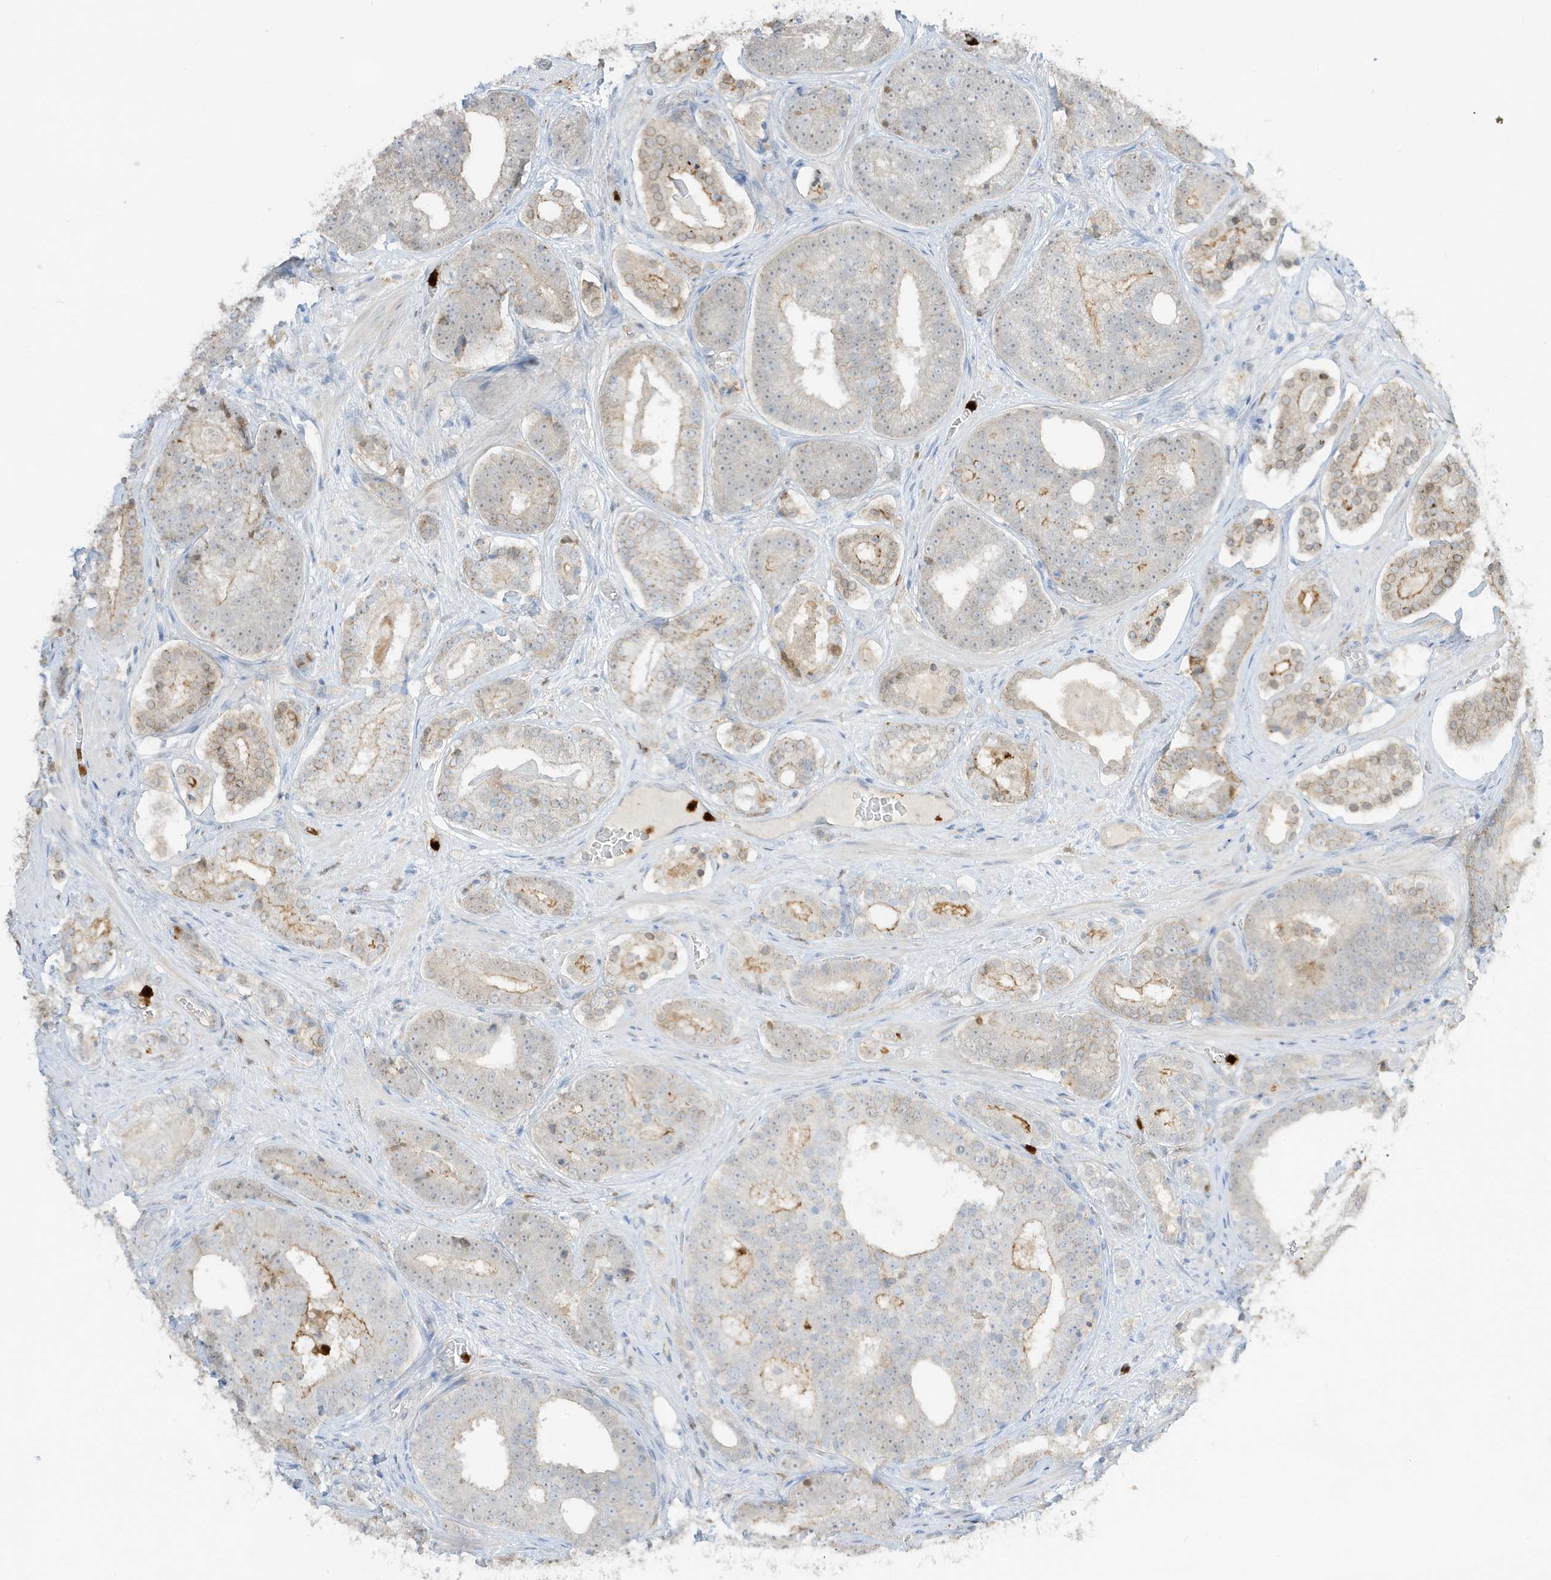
{"staining": {"intensity": "moderate", "quantity": "25%-75%", "location": "cytoplasmic/membranous"}, "tissue": "prostate cancer", "cell_type": "Tumor cells", "image_type": "cancer", "snomed": [{"axis": "morphology", "description": "Adenocarcinoma, High grade"}, {"axis": "topography", "description": "Prostate"}], "caption": "Immunohistochemistry (IHC) photomicrograph of neoplastic tissue: human prostate cancer stained using immunohistochemistry demonstrates medium levels of moderate protein expression localized specifically in the cytoplasmic/membranous of tumor cells, appearing as a cytoplasmic/membranous brown color.", "gene": "GCA", "patient": {"sex": "male", "age": 60}}